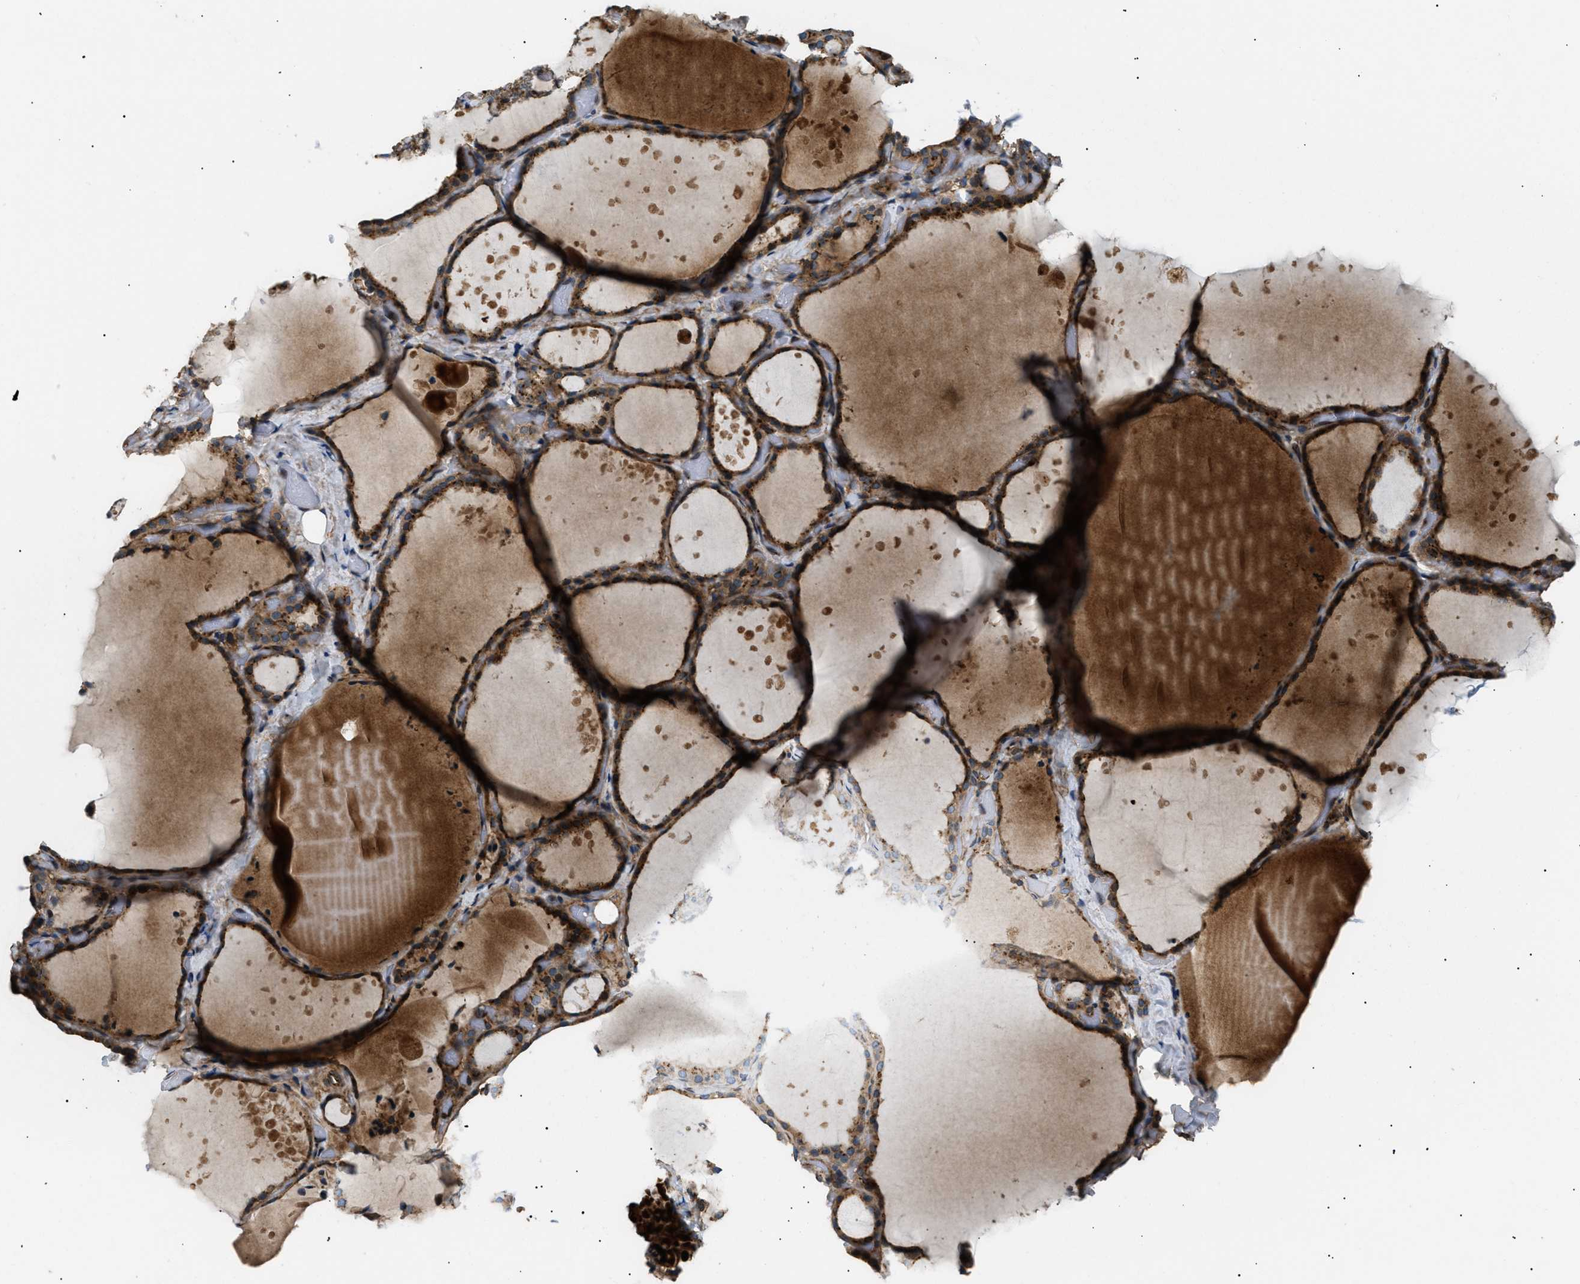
{"staining": {"intensity": "strong", "quantity": ">75%", "location": "cytoplasmic/membranous"}, "tissue": "thyroid gland", "cell_type": "Glandular cells", "image_type": "normal", "snomed": [{"axis": "morphology", "description": "Normal tissue, NOS"}, {"axis": "topography", "description": "Thyroid gland"}], "caption": "Strong cytoplasmic/membranous staining for a protein is identified in about >75% of glandular cells of normal thyroid gland using immunohistochemistry.", "gene": "LYSMD3", "patient": {"sex": "female", "age": 44}}